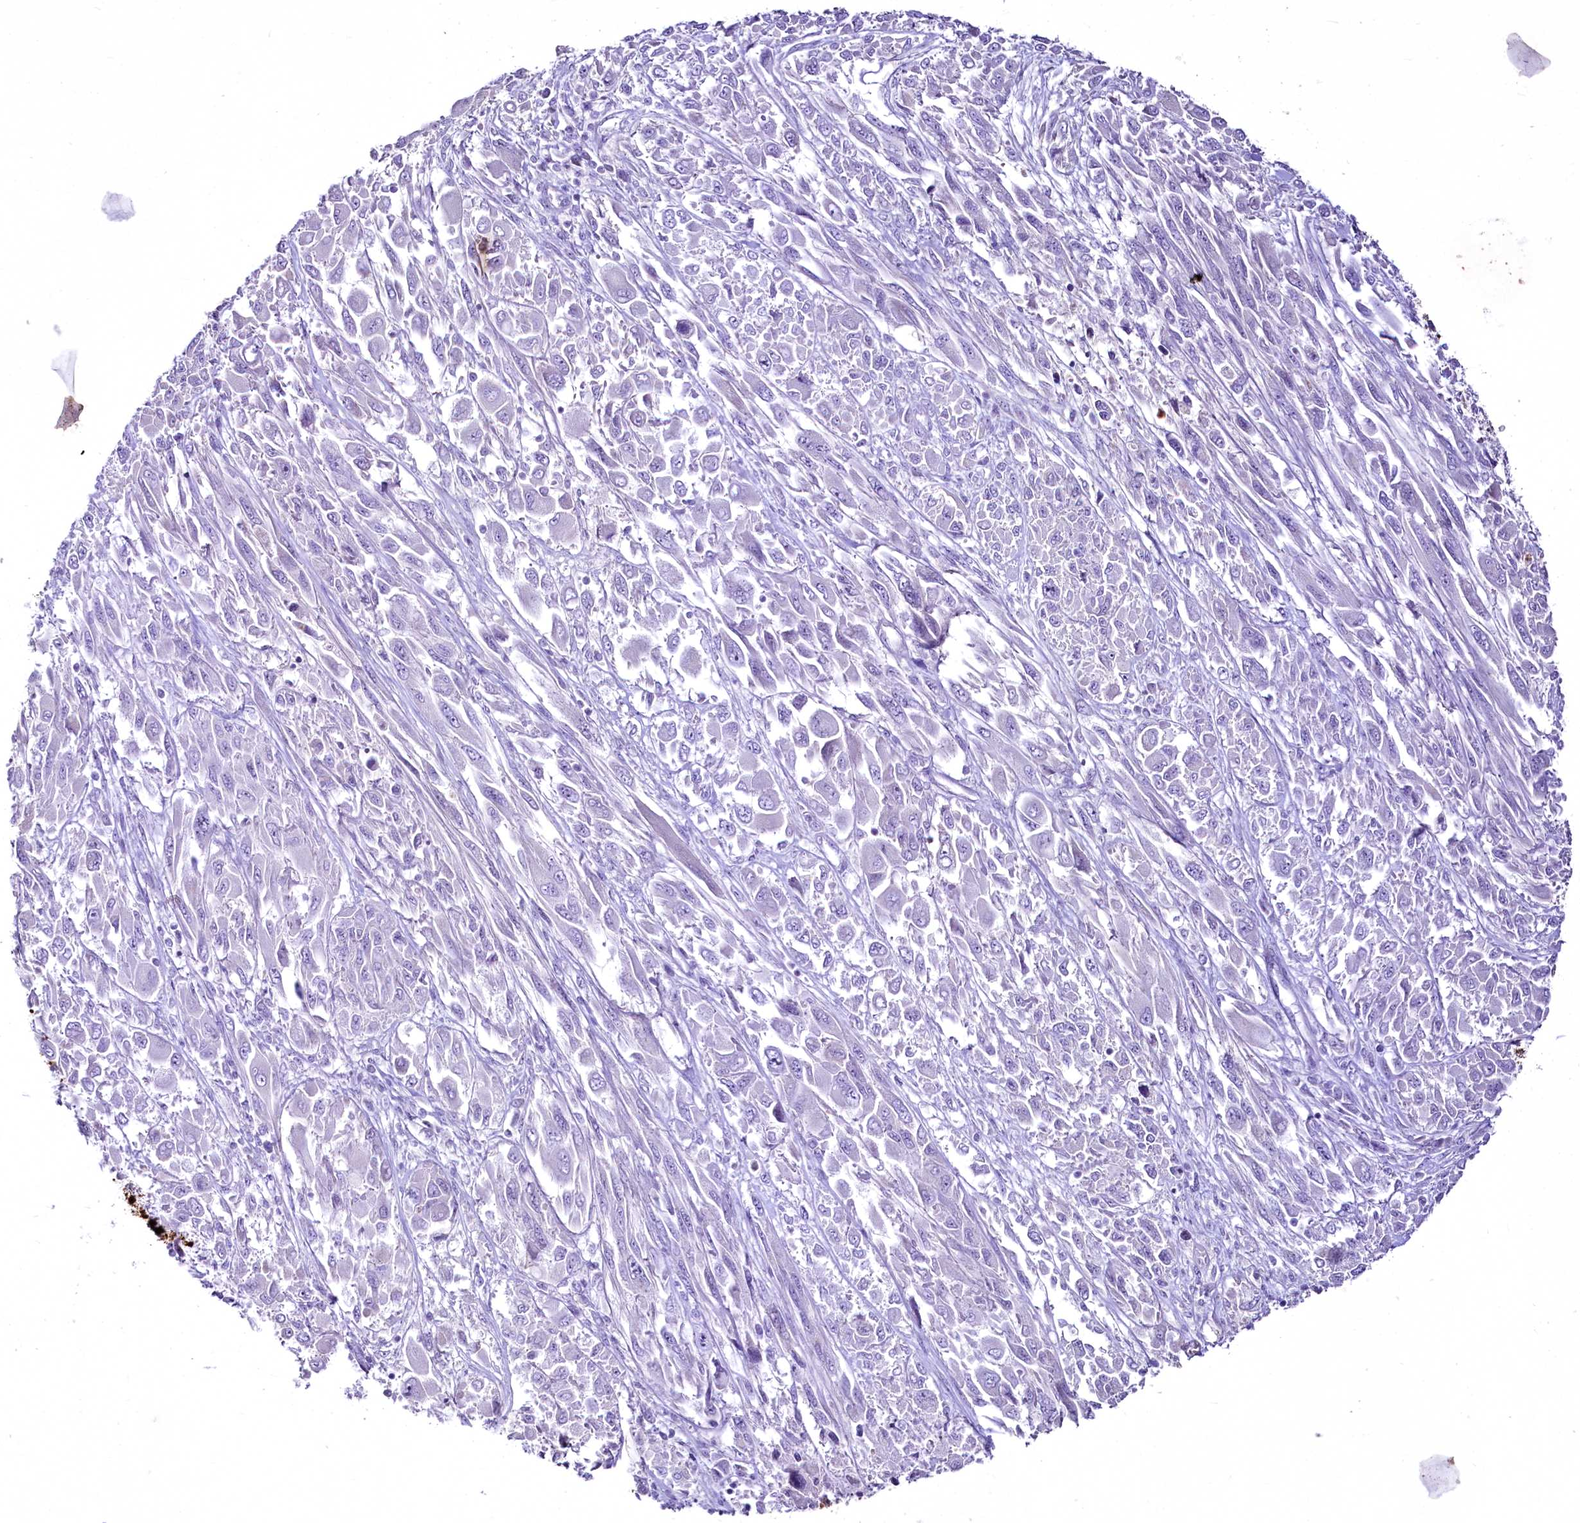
{"staining": {"intensity": "negative", "quantity": "none", "location": "none"}, "tissue": "melanoma", "cell_type": "Tumor cells", "image_type": "cancer", "snomed": [{"axis": "morphology", "description": "Malignant melanoma, NOS"}, {"axis": "topography", "description": "Skin"}], "caption": "Human melanoma stained for a protein using immunohistochemistry (IHC) exhibits no expression in tumor cells.", "gene": "FAM209B", "patient": {"sex": "female", "age": 91}}